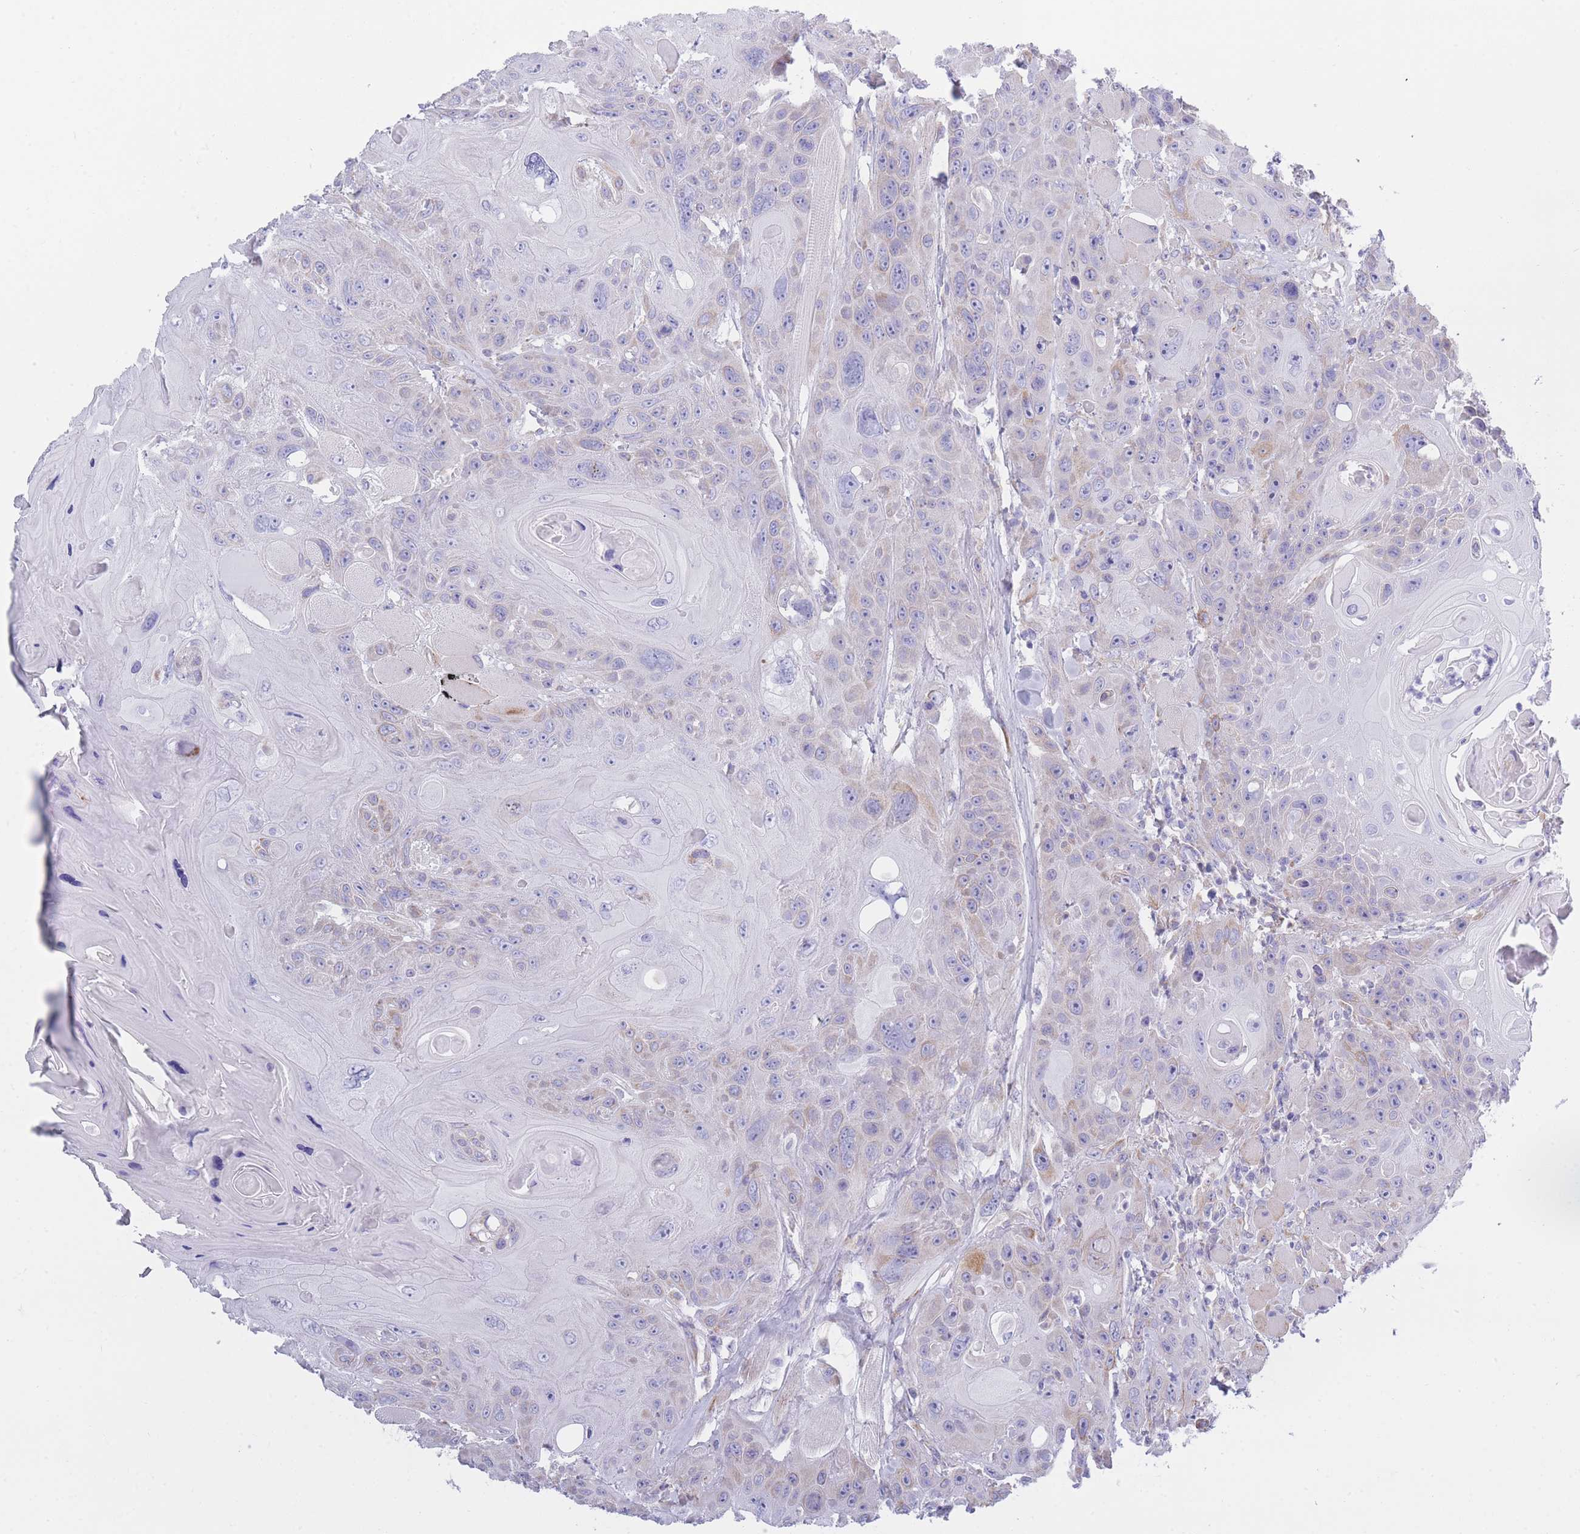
{"staining": {"intensity": "negative", "quantity": "none", "location": "none"}, "tissue": "head and neck cancer", "cell_type": "Tumor cells", "image_type": "cancer", "snomed": [{"axis": "morphology", "description": "Squamous cell carcinoma, NOS"}, {"axis": "topography", "description": "Head-Neck"}], "caption": "Tumor cells show no significant protein expression in squamous cell carcinoma (head and neck).", "gene": "XKR8", "patient": {"sex": "female", "age": 59}}